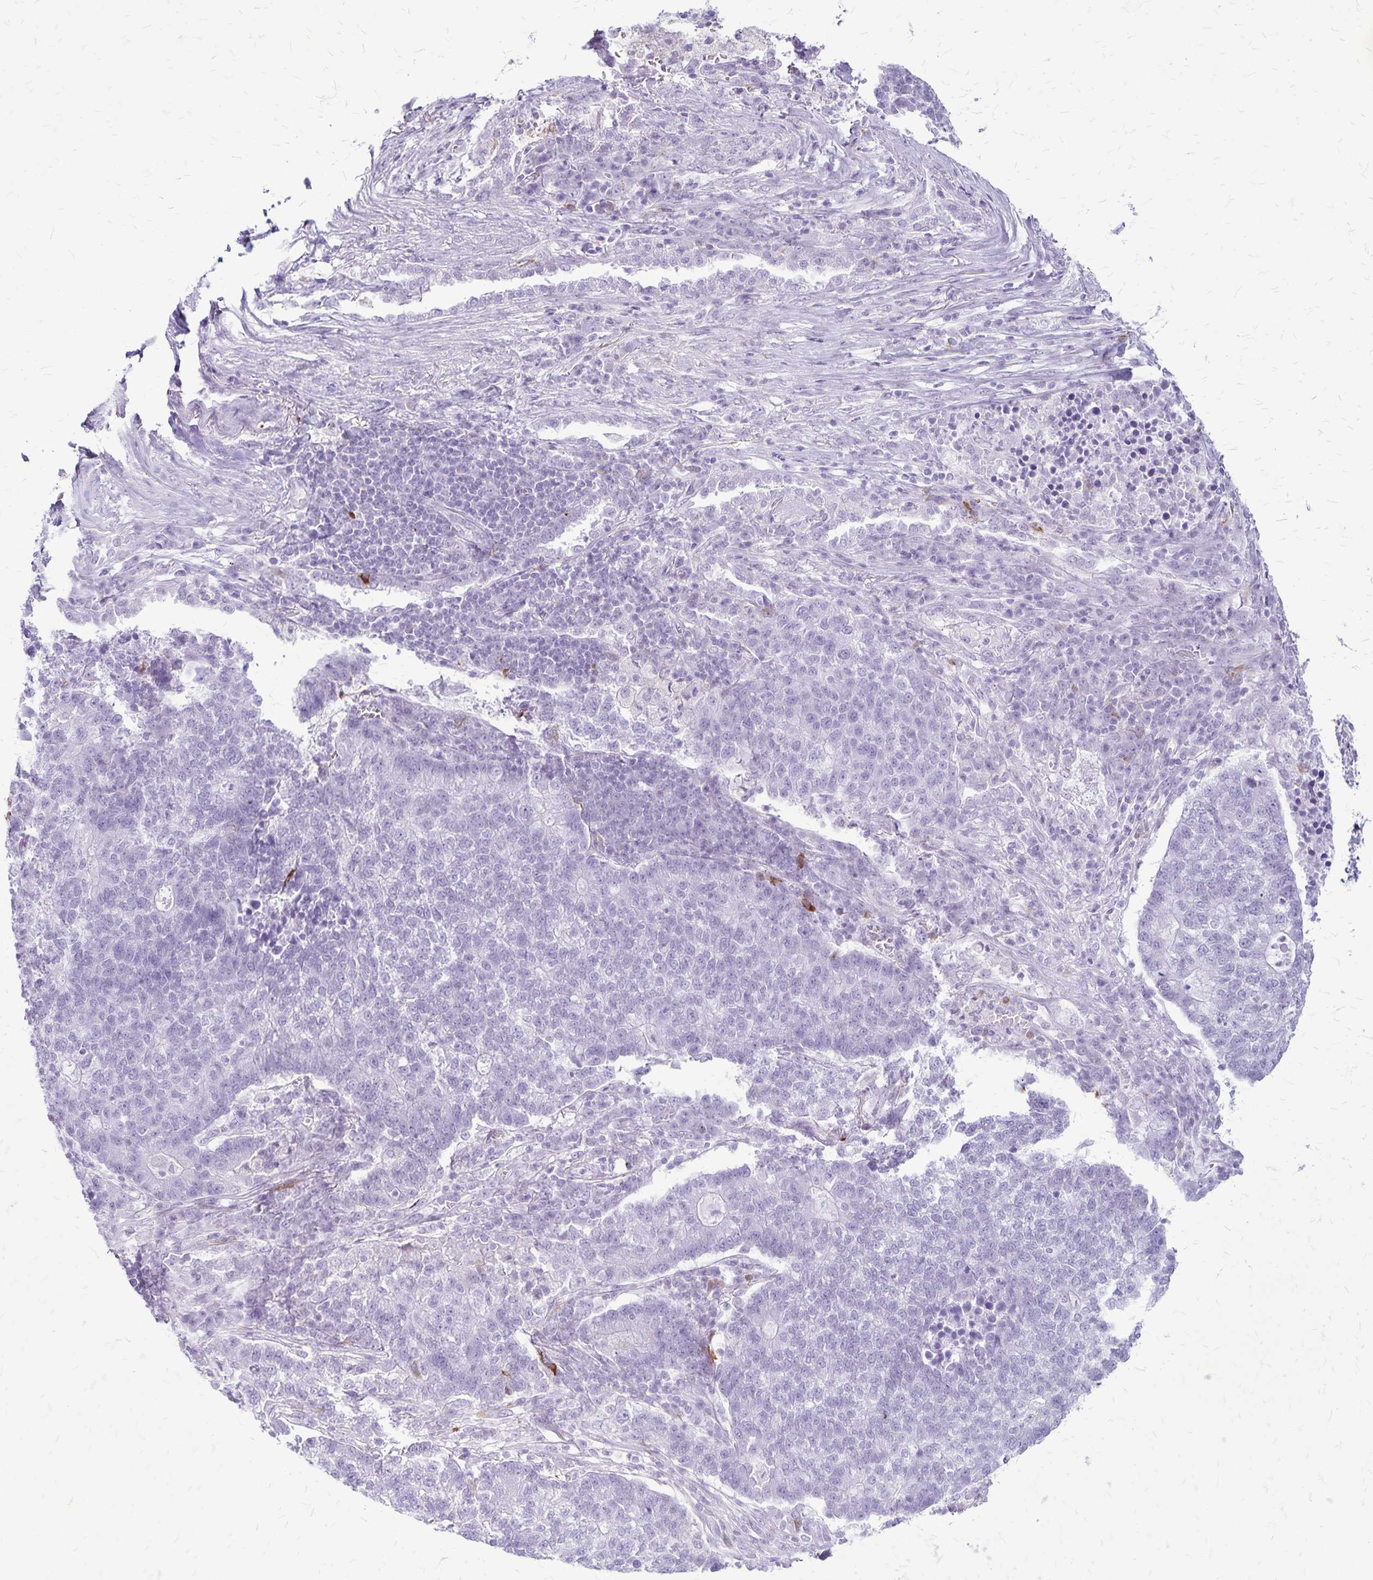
{"staining": {"intensity": "negative", "quantity": "none", "location": "none"}, "tissue": "lung cancer", "cell_type": "Tumor cells", "image_type": "cancer", "snomed": [{"axis": "morphology", "description": "Adenocarcinoma, NOS"}, {"axis": "topography", "description": "Lung"}], "caption": "DAB immunohistochemical staining of lung cancer (adenocarcinoma) exhibits no significant expression in tumor cells.", "gene": "RTN1", "patient": {"sex": "male", "age": 57}}